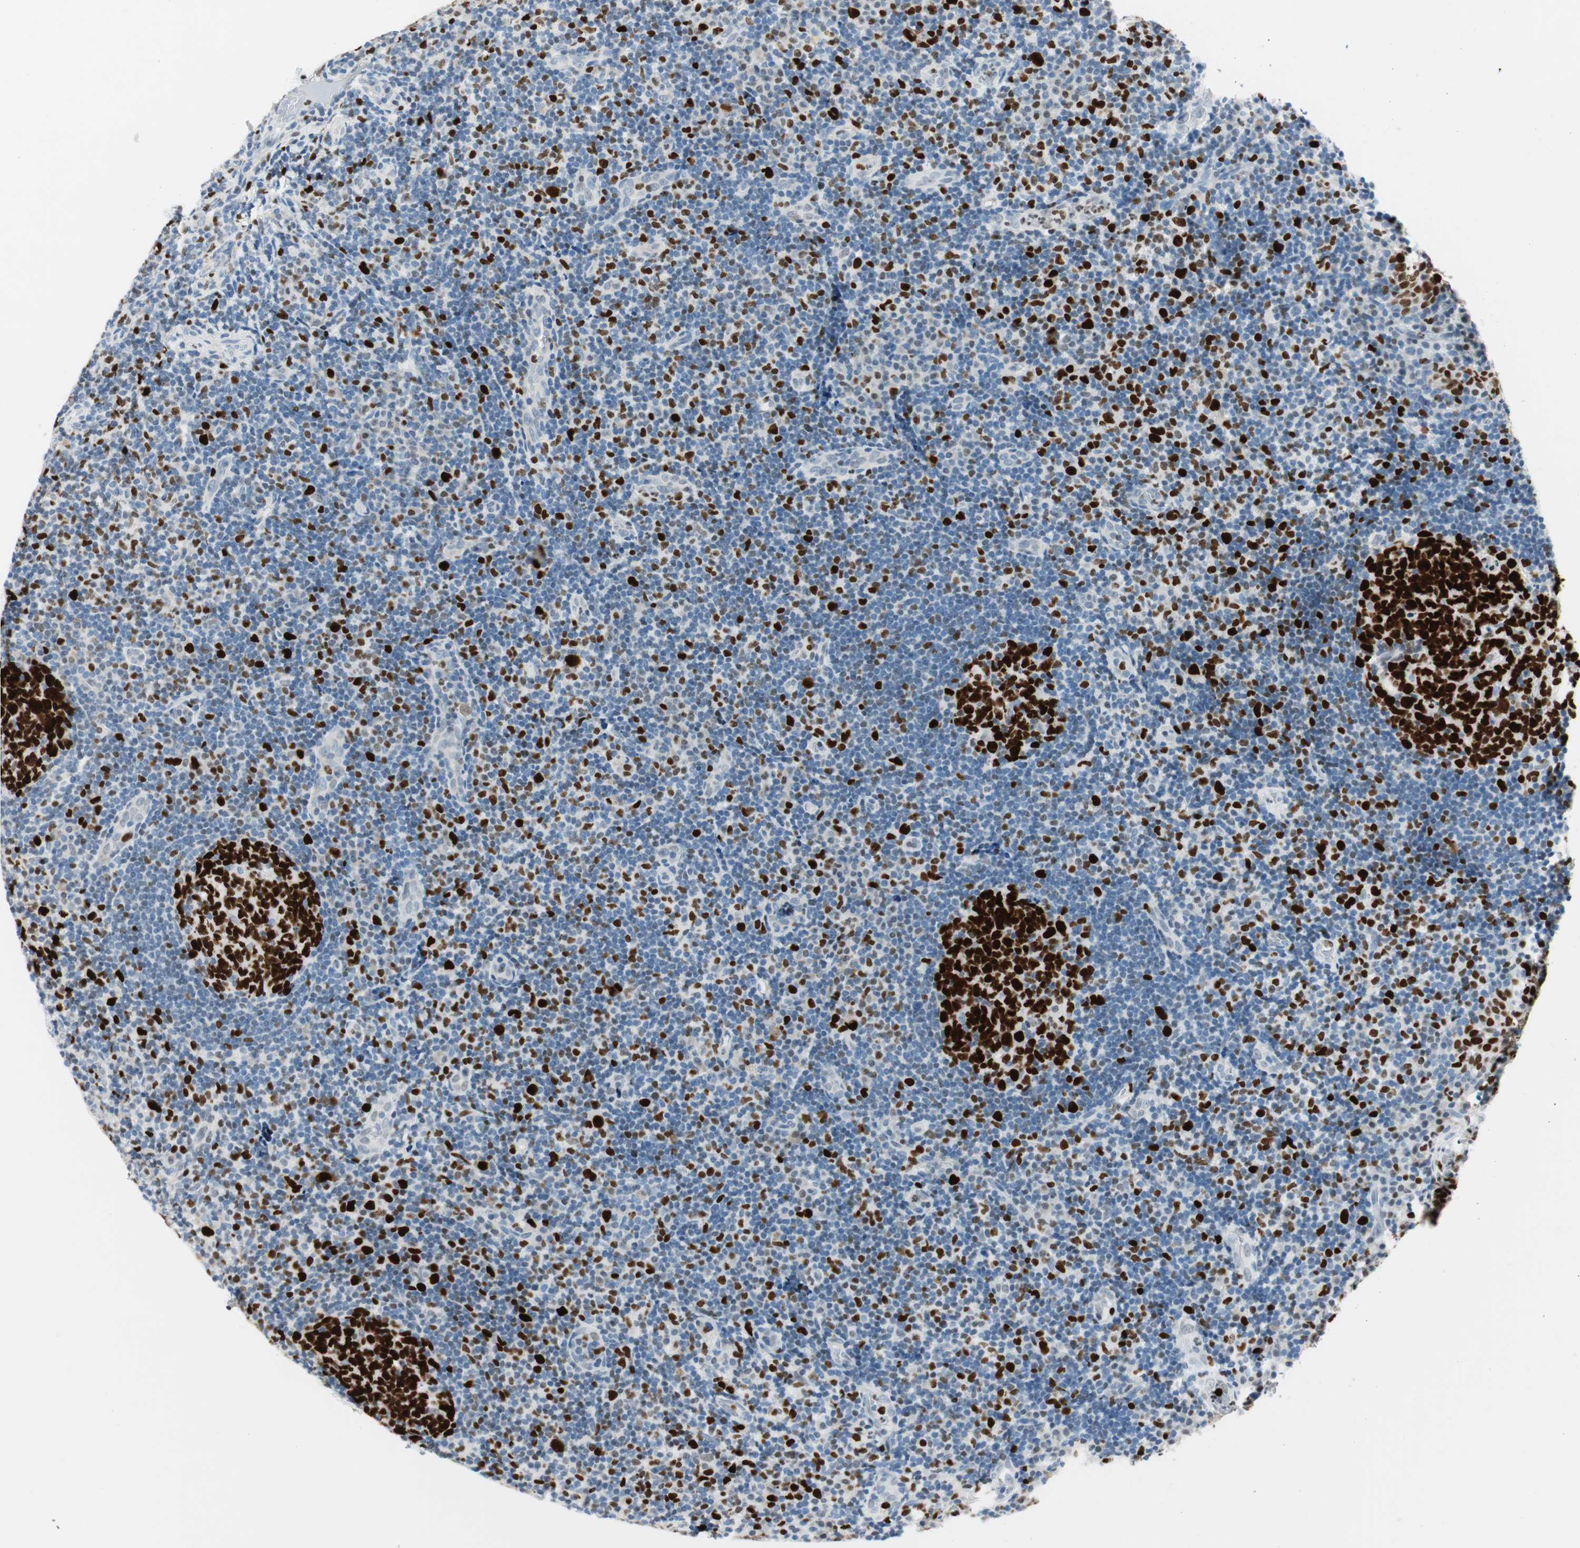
{"staining": {"intensity": "strong", "quantity": ">75%", "location": "nuclear"}, "tissue": "tonsil", "cell_type": "Germinal center cells", "image_type": "normal", "snomed": [{"axis": "morphology", "description": "Normal tissue, NOS"}, {"axis": "topography", "description": "Tonsil"}], "caption": "Protein expression analysis of normal human tonsil reveals strong nuclear staining in about >75% of germinal center cells.", "gene": "EZH2", "patient": {"sex": "female", "age": 40}}